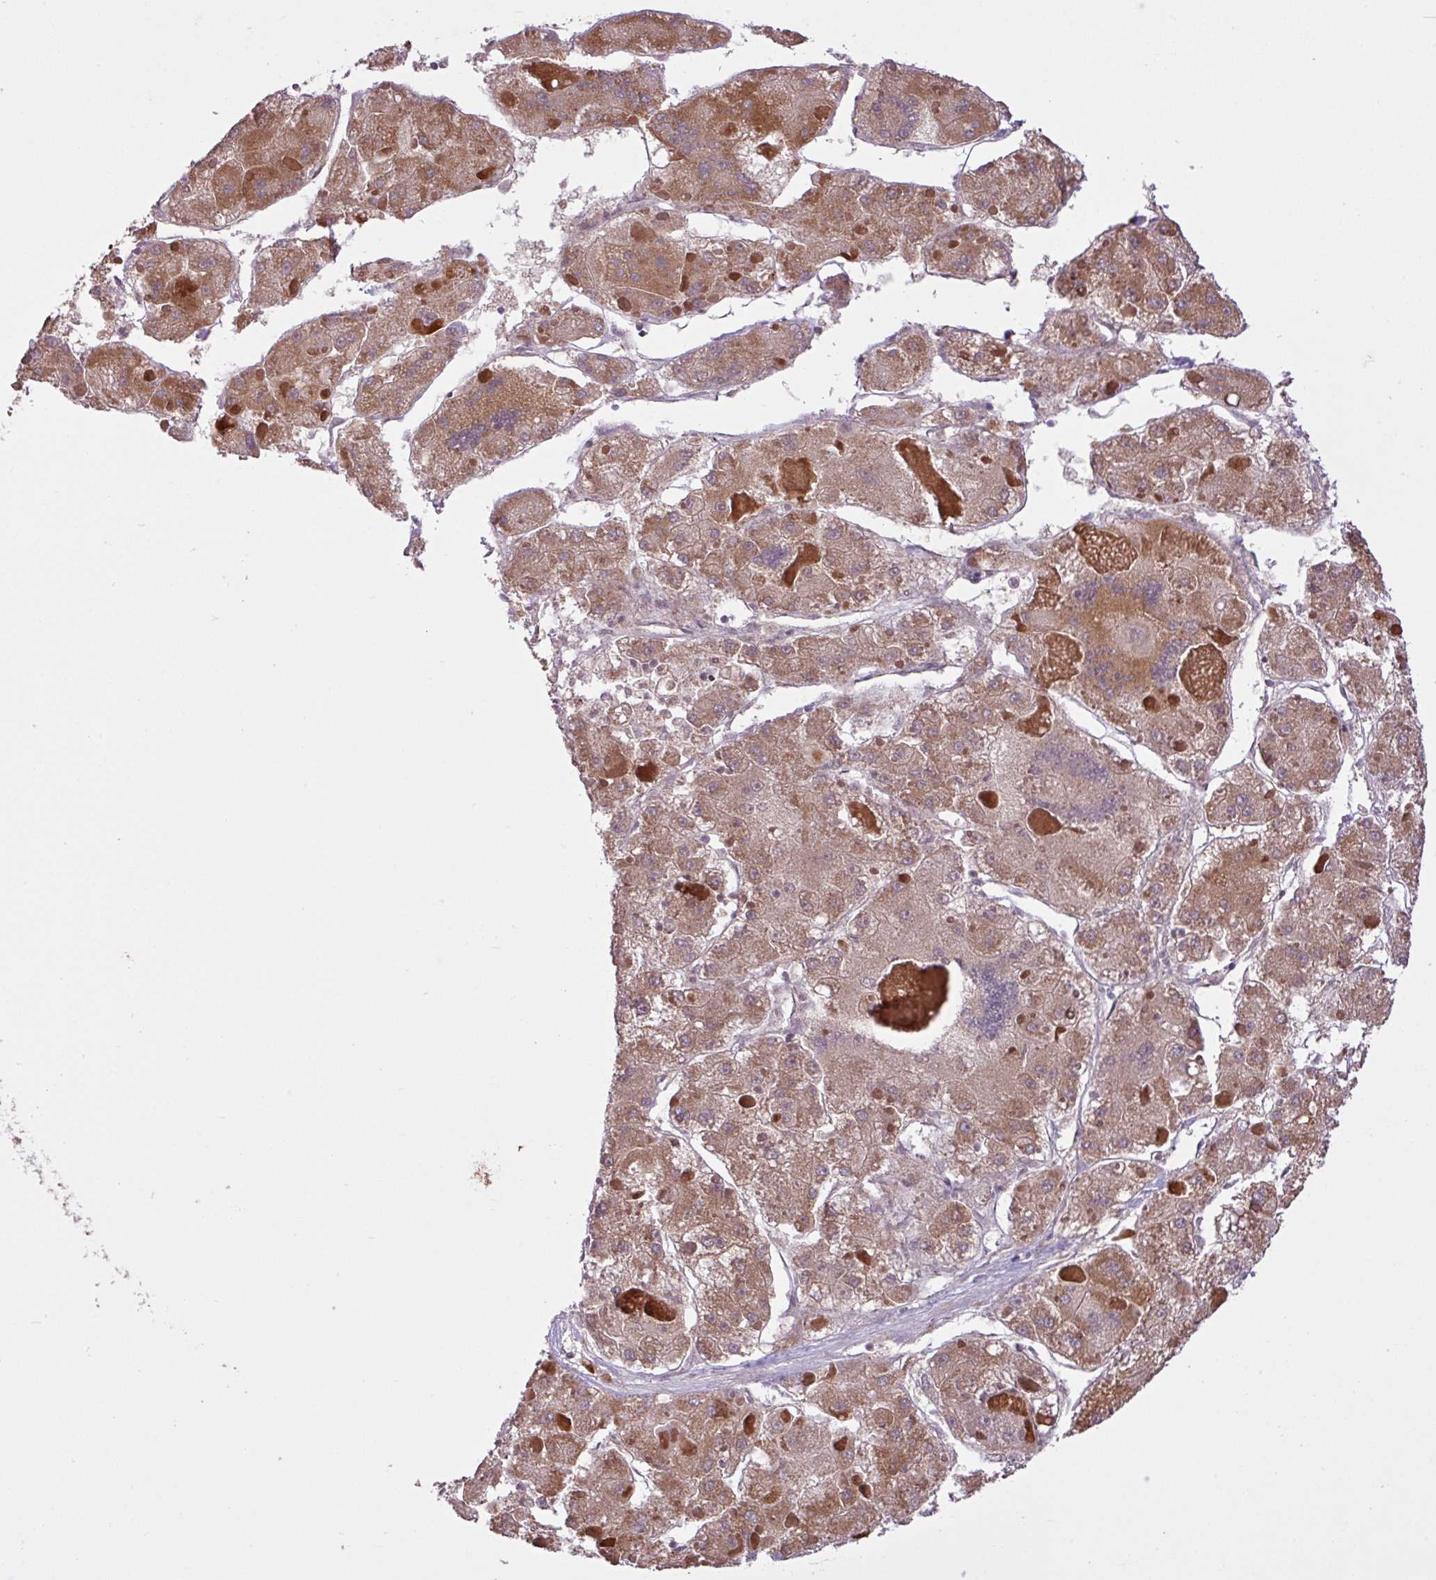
{"staining": {"intensity": "moderate", "quantity": ">75%", "location": "cytoplasmic/membranous"}, "tissue": "liver cancer", "cell_type": "Tumor cells", "image_type": "cancer", "snomed": [{"axis": "morphology", "description": "Carcinoma, Hepatocellular, NOS"}, {"axis": "topography", "description": "Liver"}], "caption": "Protein expression analysis of hepatocellular carcinoma (liver) demonstrates moderate cytoplasmic/membranous positivity in approximately >75% of tumor cells.", "gene": "TIMM10B", "patient": {"sex": "female", "age": 73}}